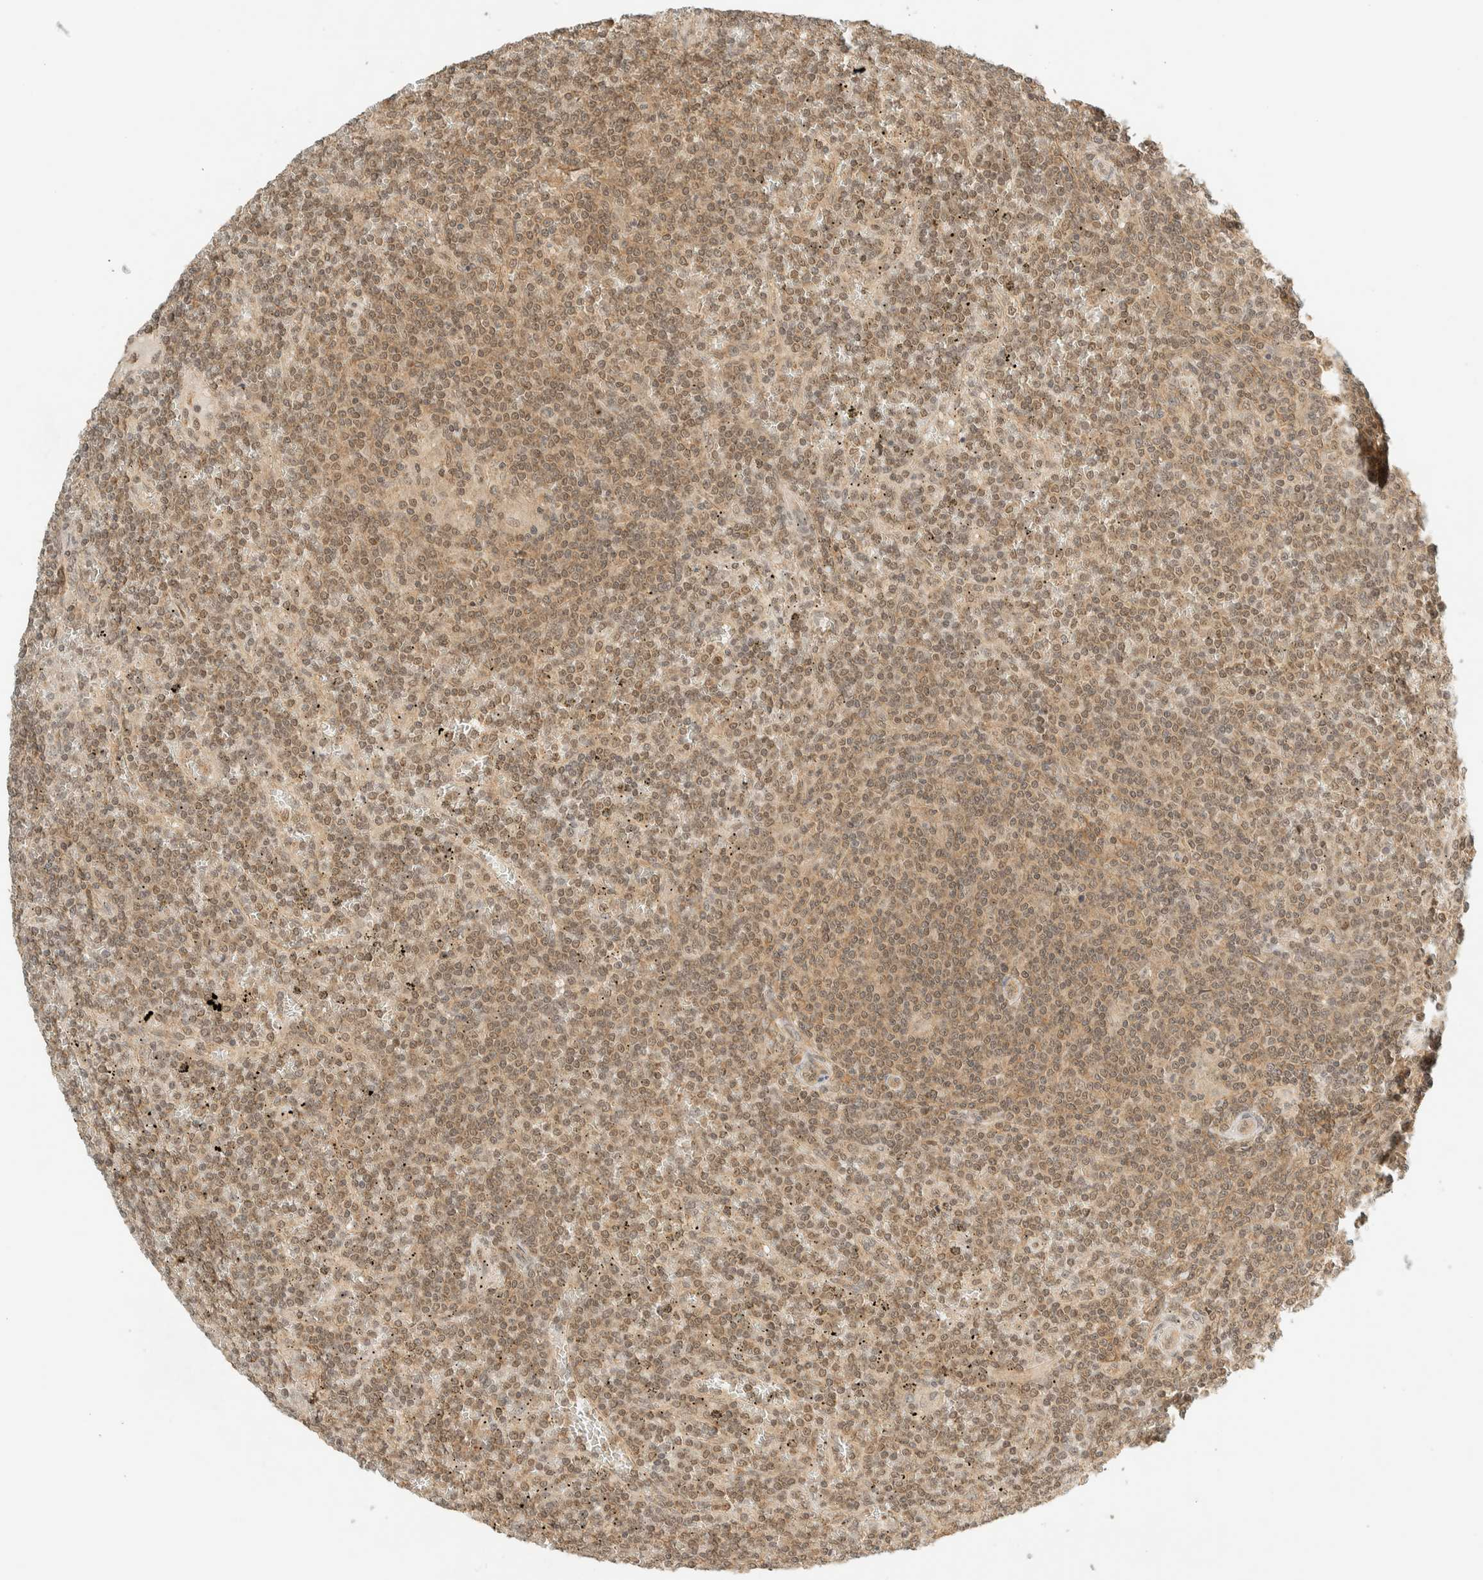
{"staining": {"intensity": "weak", "quantity": "25%-75%", "location": "cytoplasmic/membranous,nuclear"}, "tissue": "lymphoma", "cell_type": "Tumor cells", "image_type": "cancer", "snomed": [{"axis": "morphology", "description": "Malignant lymphoma, non-Hodgkin's type, Low grade"}, {"axis": "topography", "description": "Spleen"}], "caption": "Weak cytoplasmic/membranous and nuclear positivity for a protein is present in about 25%-75% of tumor cells of lymphoma using immunohistochemistry.", "gene": "KIFAP3", "patient": {"sex": "female", "age": 19}}